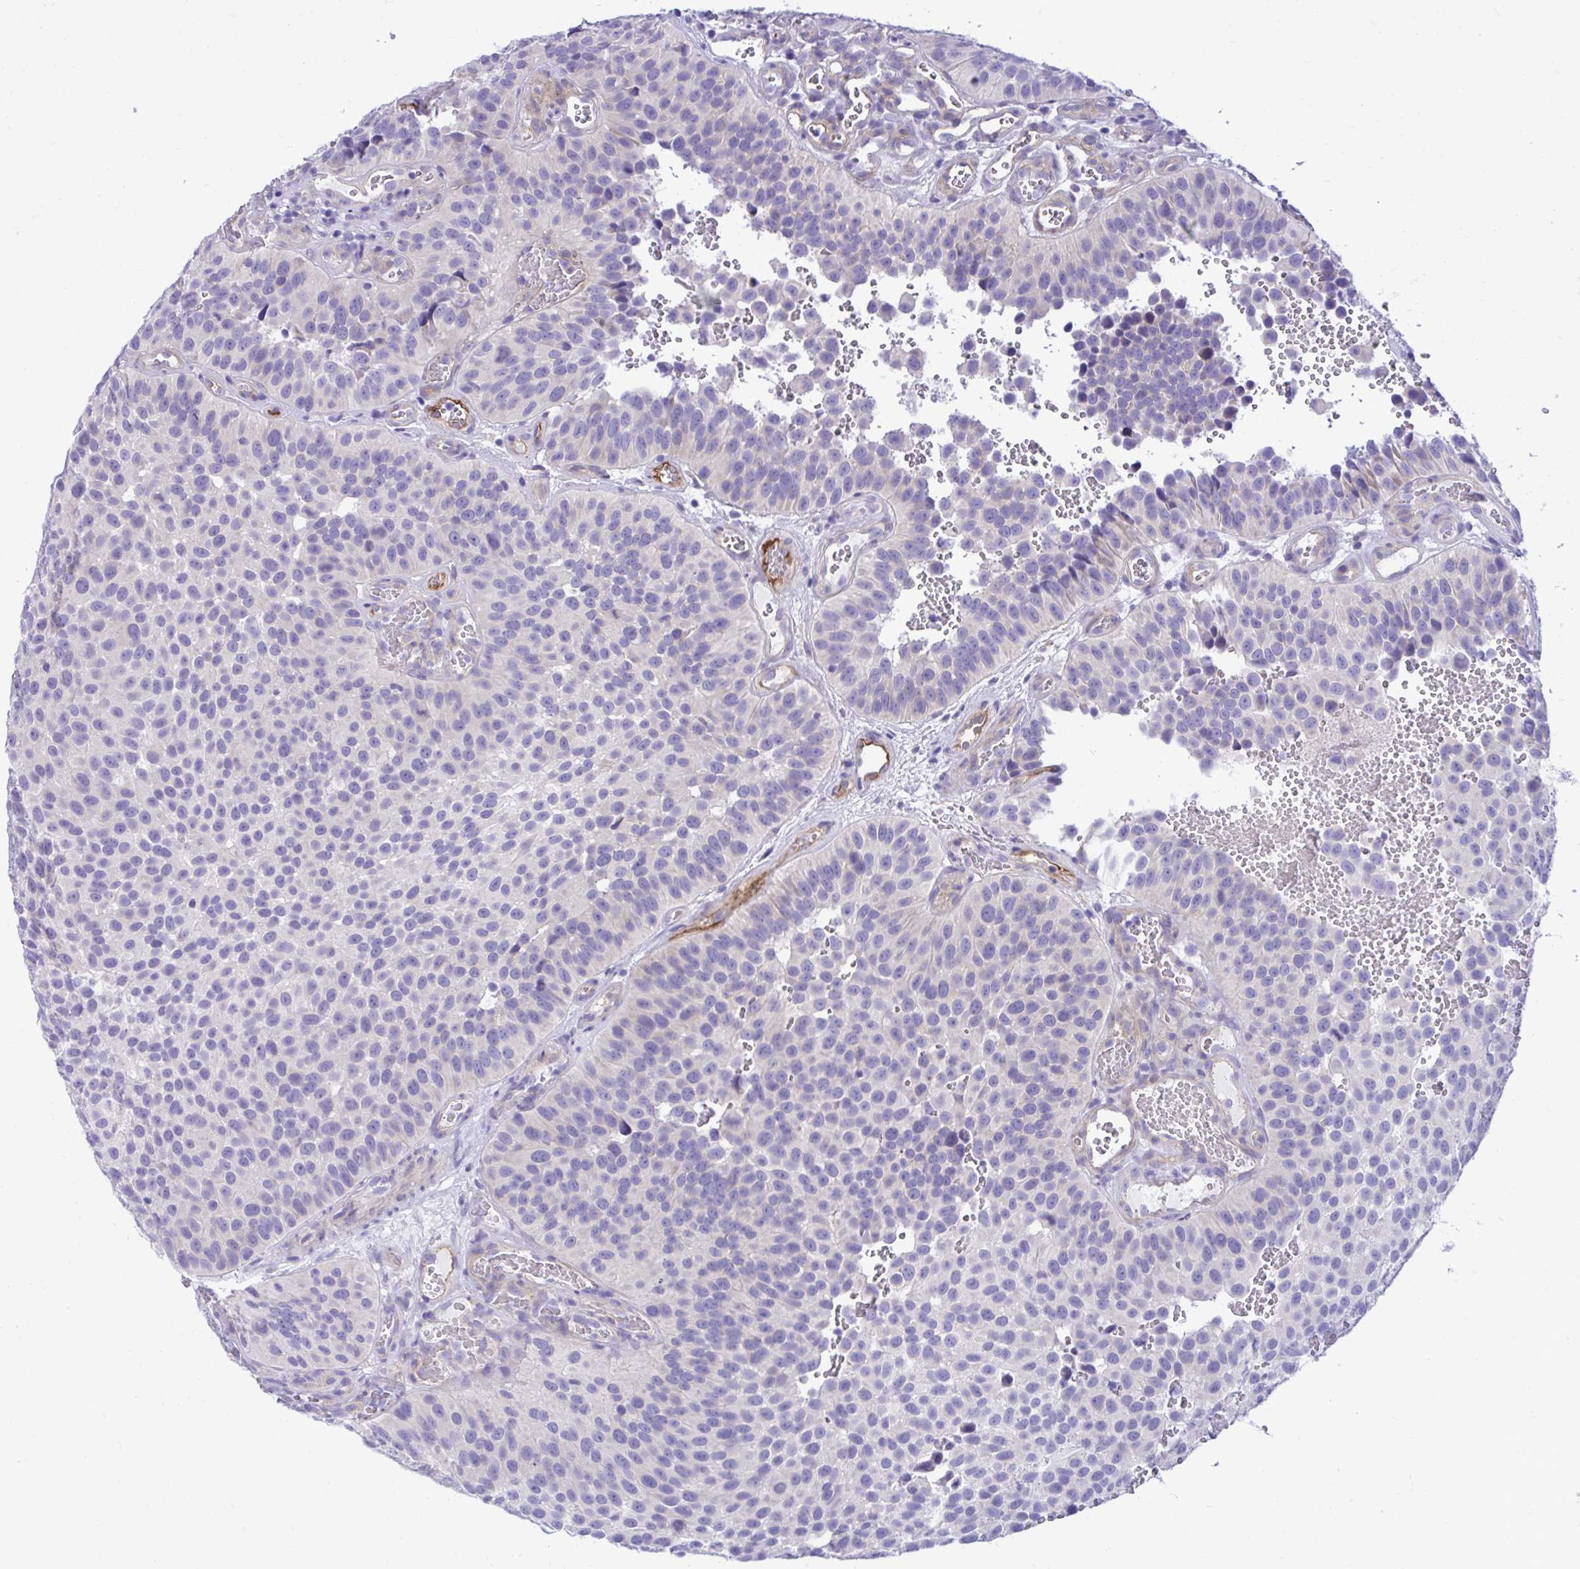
{"staining": {"intensity": "negative", "quantity": "none", "location": "none"}, "tissue": "urothelial cancer", "cell_type": "Tumor cells", "image_type": "cancer", "snomed": [{"axis": "morphology", "description": "Urothelial carcinoma, Low grade"}, {"axis": "topography", "description": "Urinary bladder"}], "caption": "This is an immunohistochemistry micrograph of urothelial cancer. There is no staining in tumor cells.", "gene": "ABCG2", "patient": {"sex": "male", "age": 76}}